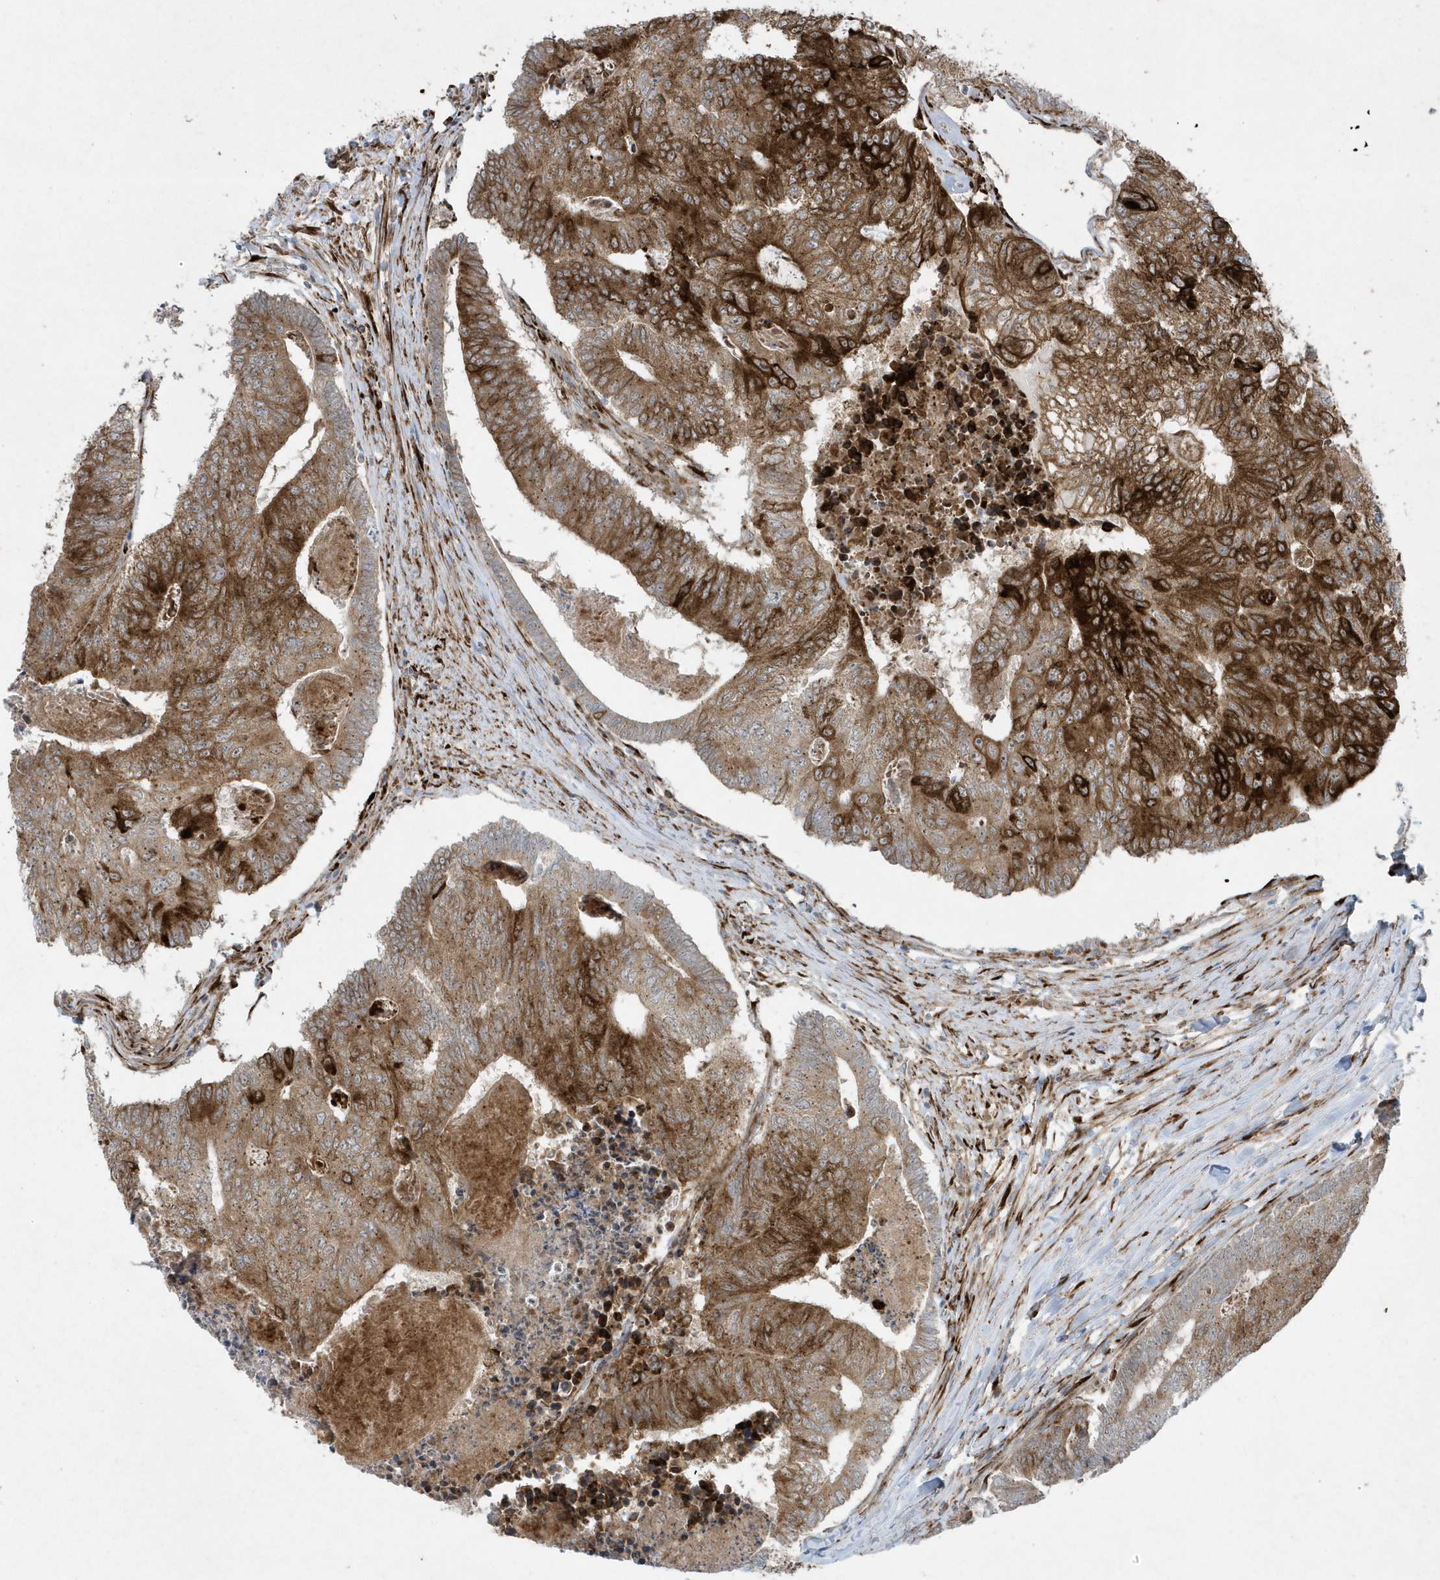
{"staining": {"intensity": "strong", "quantity": ">75%", "location": "cytoplasmic/membranous"}, "tissue": "colorectal cancer", "cell_type": "Tumor cells", "image_type": "cancer", "snomed": [{"axis": "morphology", "description": "Adenocarcinoma, NOS"}, {"axis": "topography", "description": "Colon"}], "caption": "A high-resolution image shows IHC staining of colorectal adenocarcinoma, which exhibits strong cytoplasmic/membranous expression in about >75% of tumor cells. The staining was performed using DAB (3,3'-diaminobenzidine) to visualize the protein expression in brown, while the nuclei were stained in blue with hematoxylin (Magnification: 20x).", "gene": "FAM98A", "patient": {"sex": "female", "age": 67}}